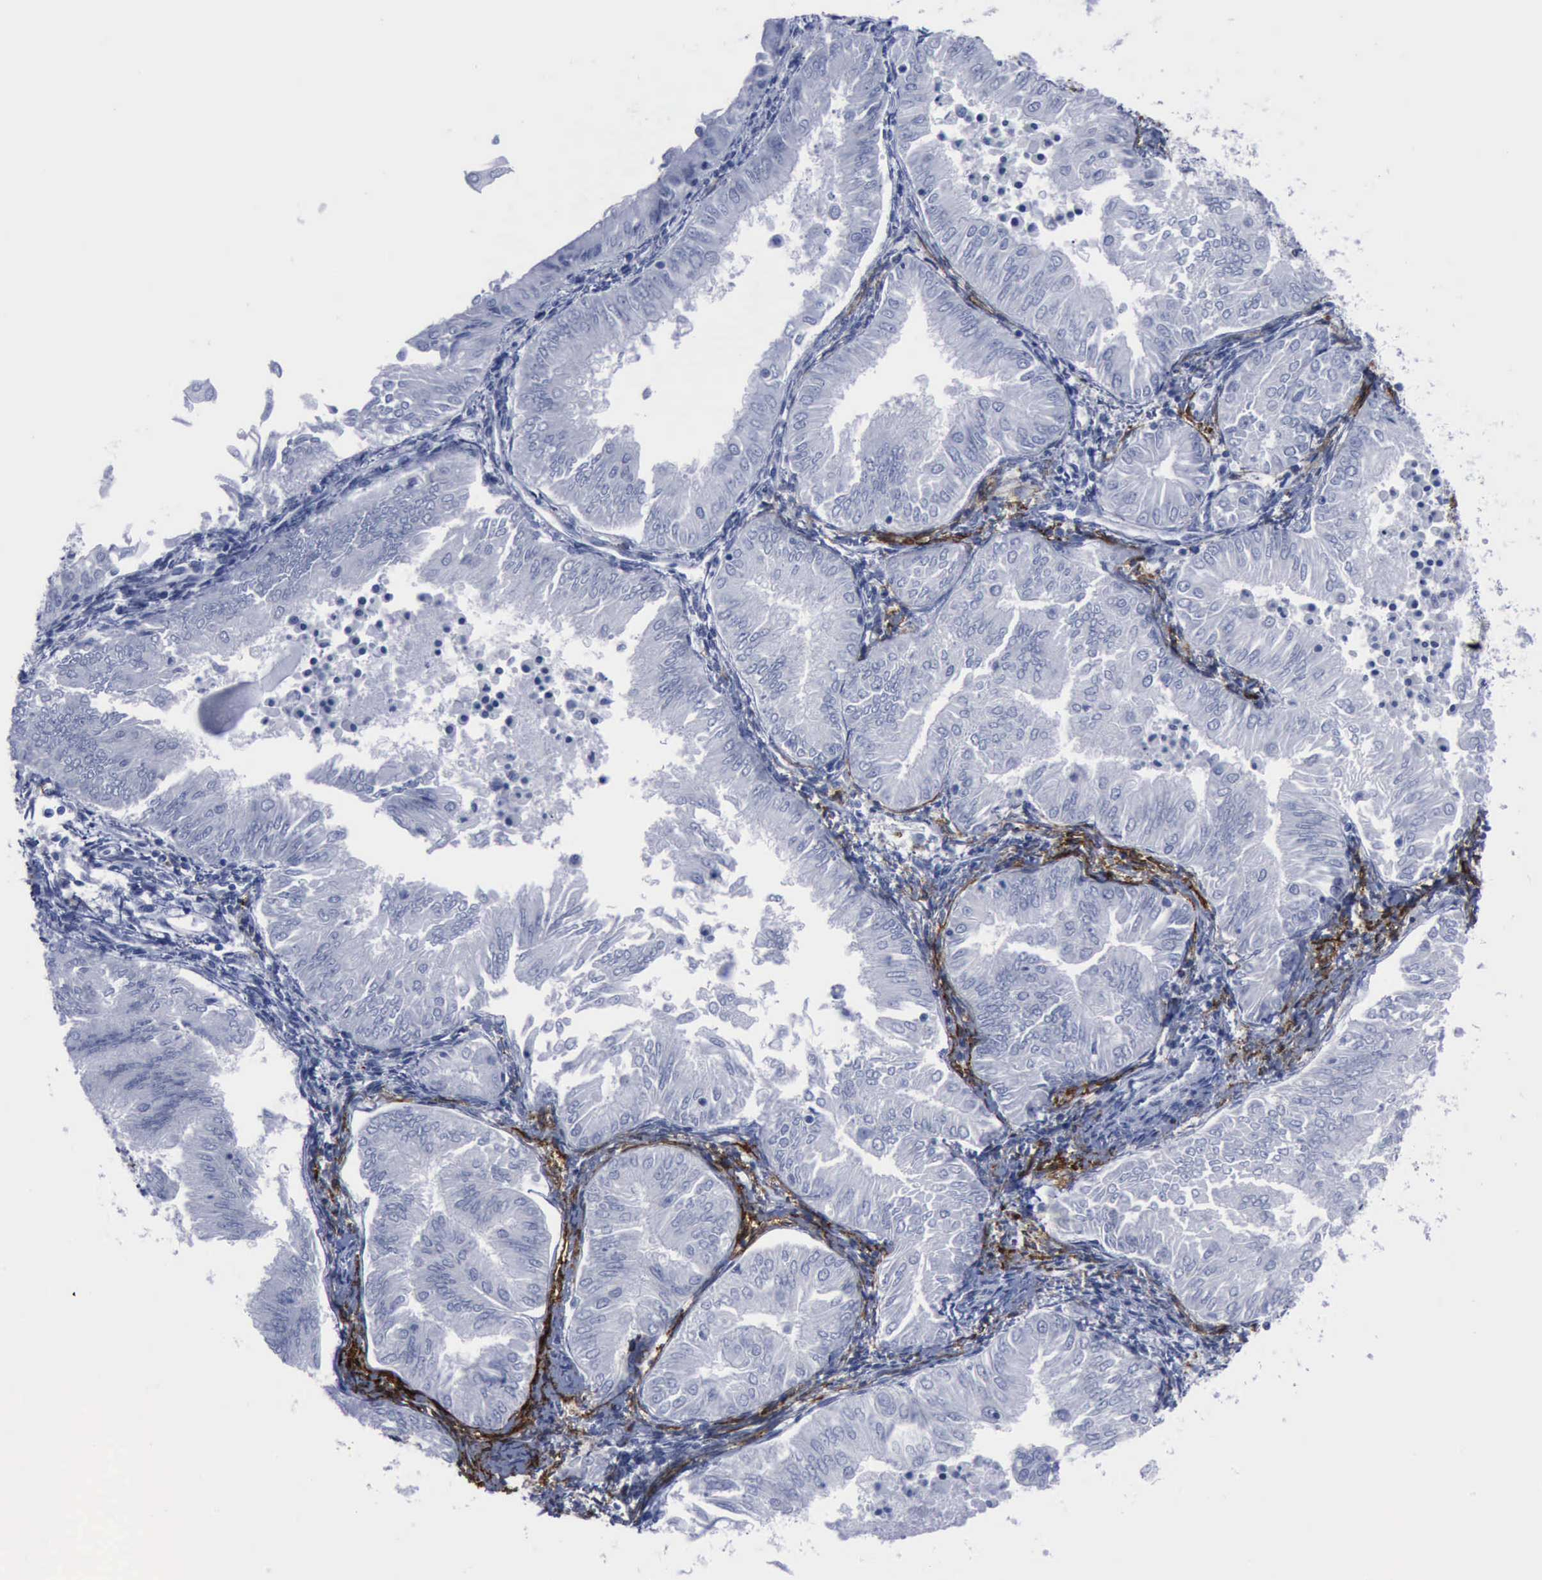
{"staining": {"intensity": "negative", "quantity": "none", "location": "none"}, "tissue": "endometrial cancer", "cell_type": "Tumor cells", "image_type": "cancer", "snomed": [{"axis": "morphology", "description": "Adenocarcinoma, NOS"}, {"axis": "topography", "description": "Endometrium"}], "caption": "There is no significant positivity in tumor cells of endometrial cancer (adenocarcinoma).", "gene": "NGFR", "patient": {"sex": "female", "age": 53}}